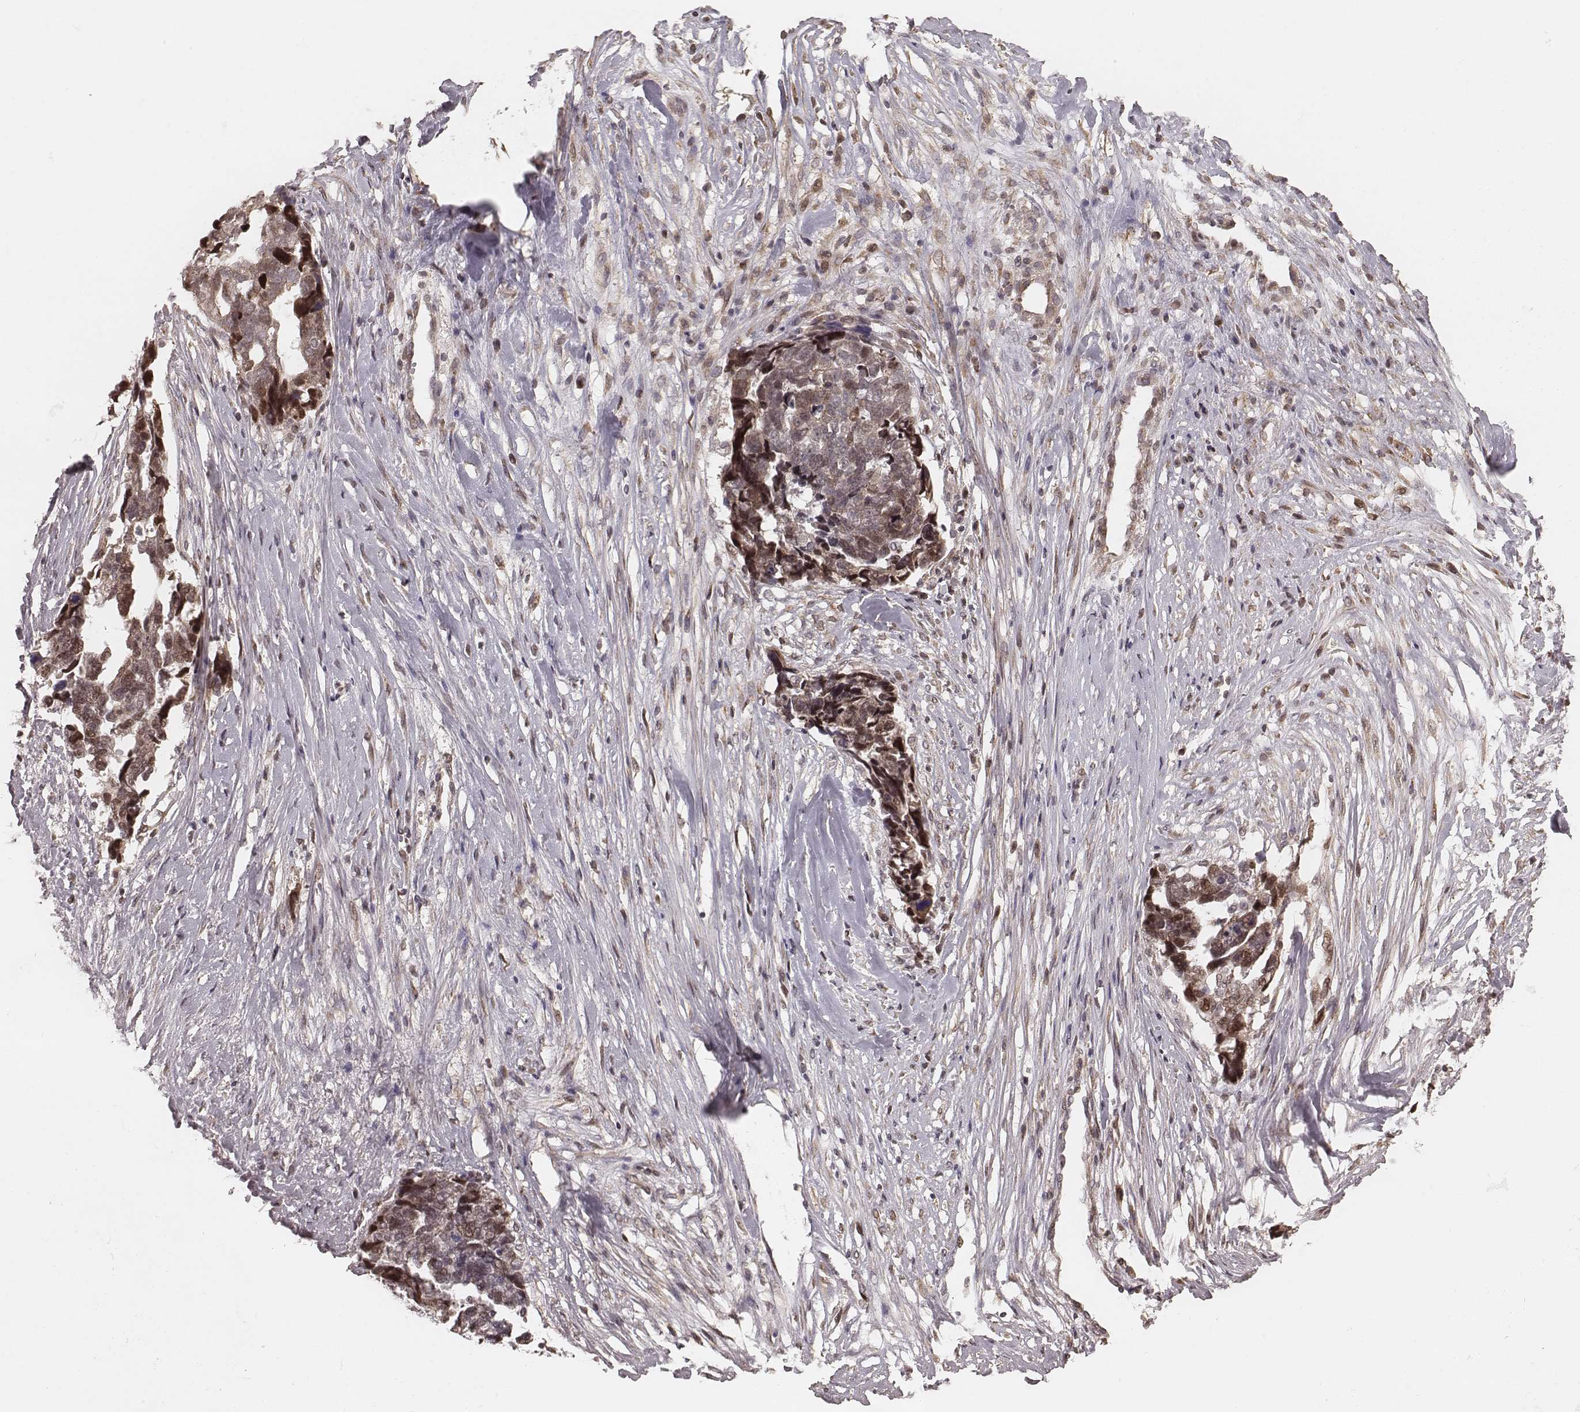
{"staining": {"intensity": "moderate", "quantity": ">75%", "location": "cytoplasmic/membranous"}, "tissue": "ovarian cancer", "cell_type": "Tumor cells", "image_type": "cancer", "snomed": [{"axis": "morphology", "description": "Cystadenocarcinoma, serous, NOS"}, {"axis": "topography", "description": "Ovary"}], "caption": "Immunohistochemistry (IHC) photomicrograph of human serous cystadenocarcinoma (ovarian) stained for a protein (brown), which demonstrates medium levels of moderate cytoplasmic/membranous expression in about >75% of tumor cells.", "gene": "MYO19", "patient": {"sex": "female", "age": 69}}